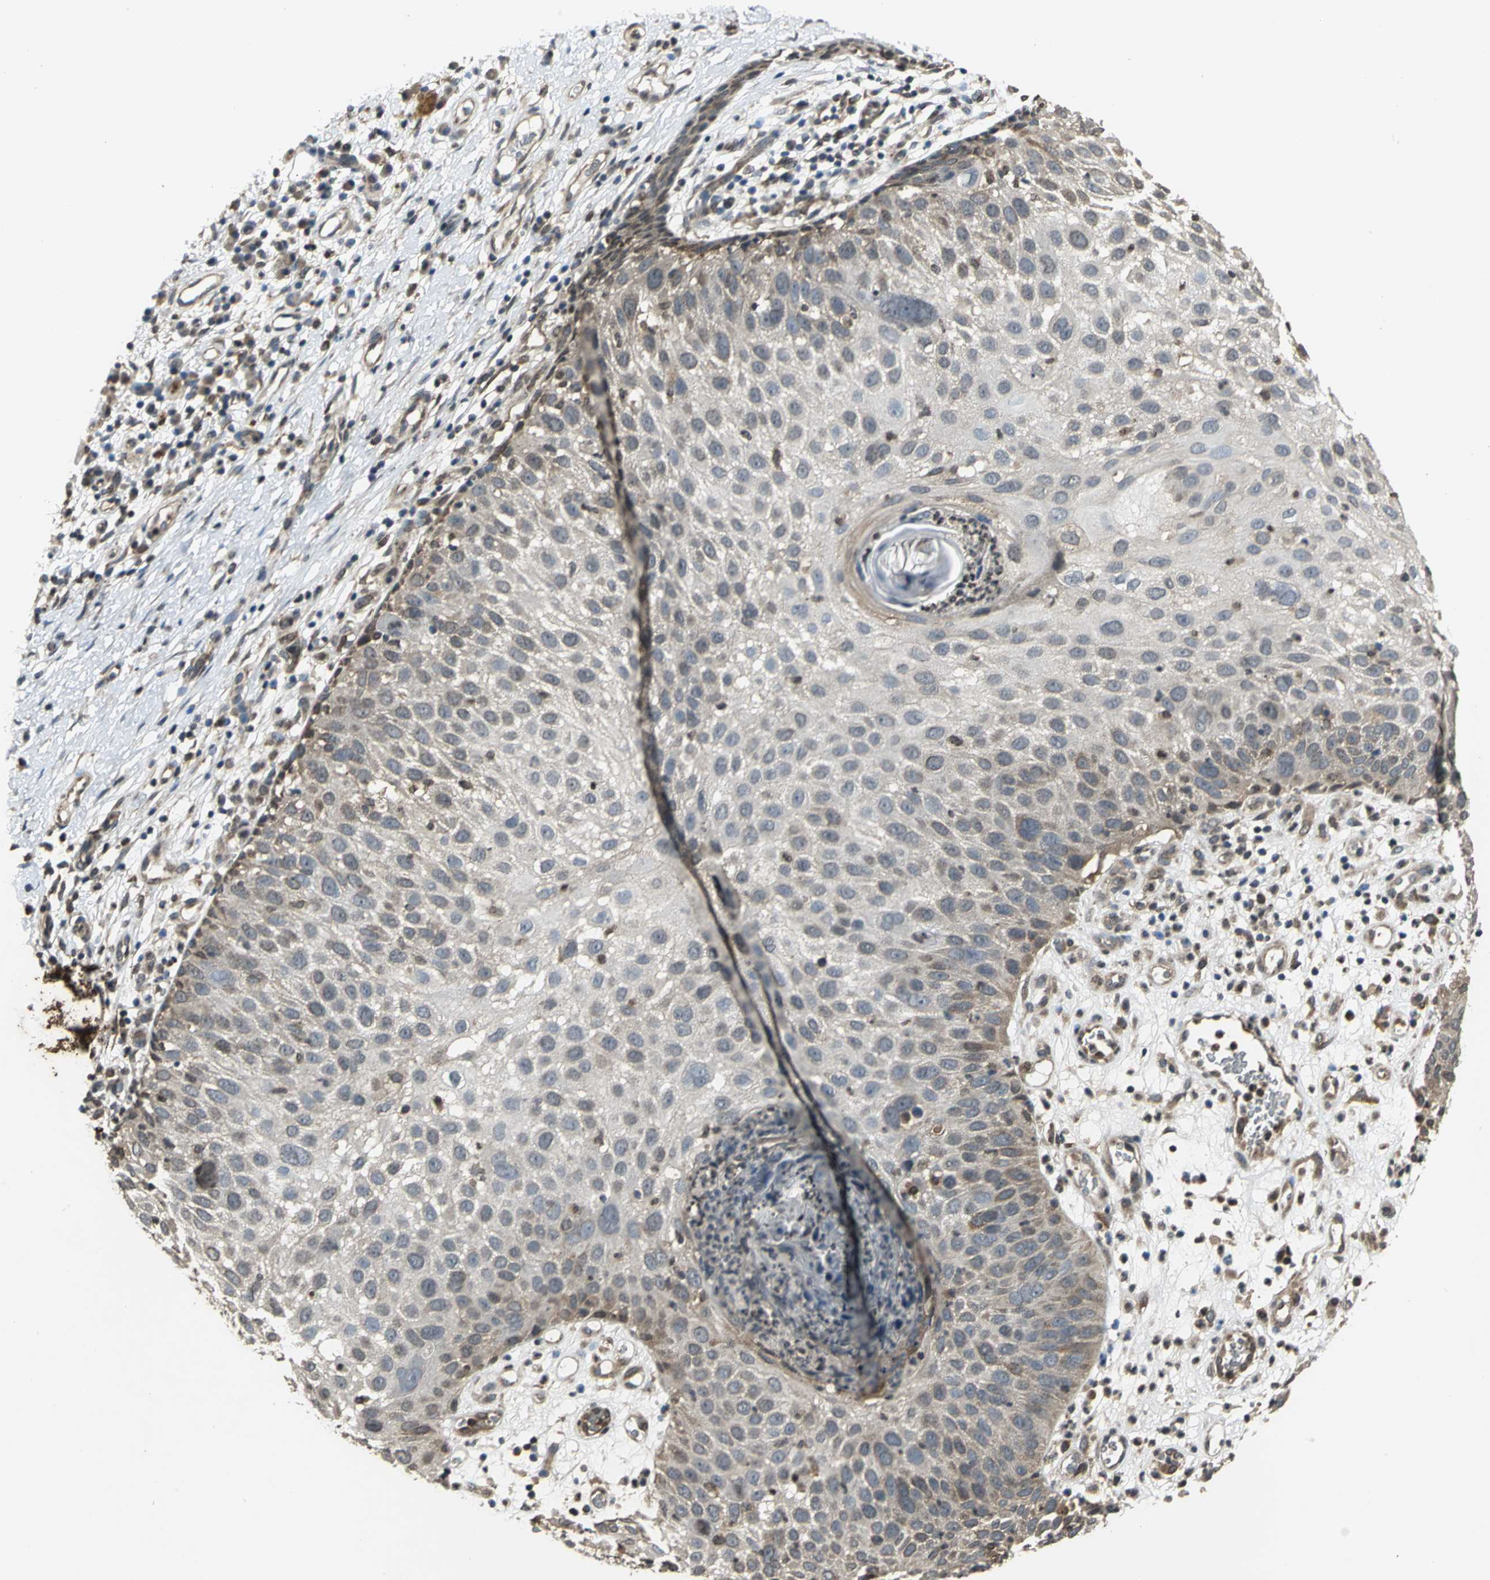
{"staining": {"intensity": "moderate", "quantity": ">75%", "location": "cytoplasmic/membranous"}, "tissue": "skin cancer", "cell_type": "Tumor cells", "image_type": "cancer", "snomed": [{"axis": "morphology", "description": "Squamous cell carcinoma, NOS"}, {"axis": "topography", "description": "Skin"}], "caption": "A high-resolution photomicrograph shows immunohistochemistry staining of skin squamous cell carcinoma, which shows moderate cytoplasmic/membranous positivity in approximately >75% of tumor cells.", "gene": "AHR", "patient": {"sex": "male", "age": 87}}